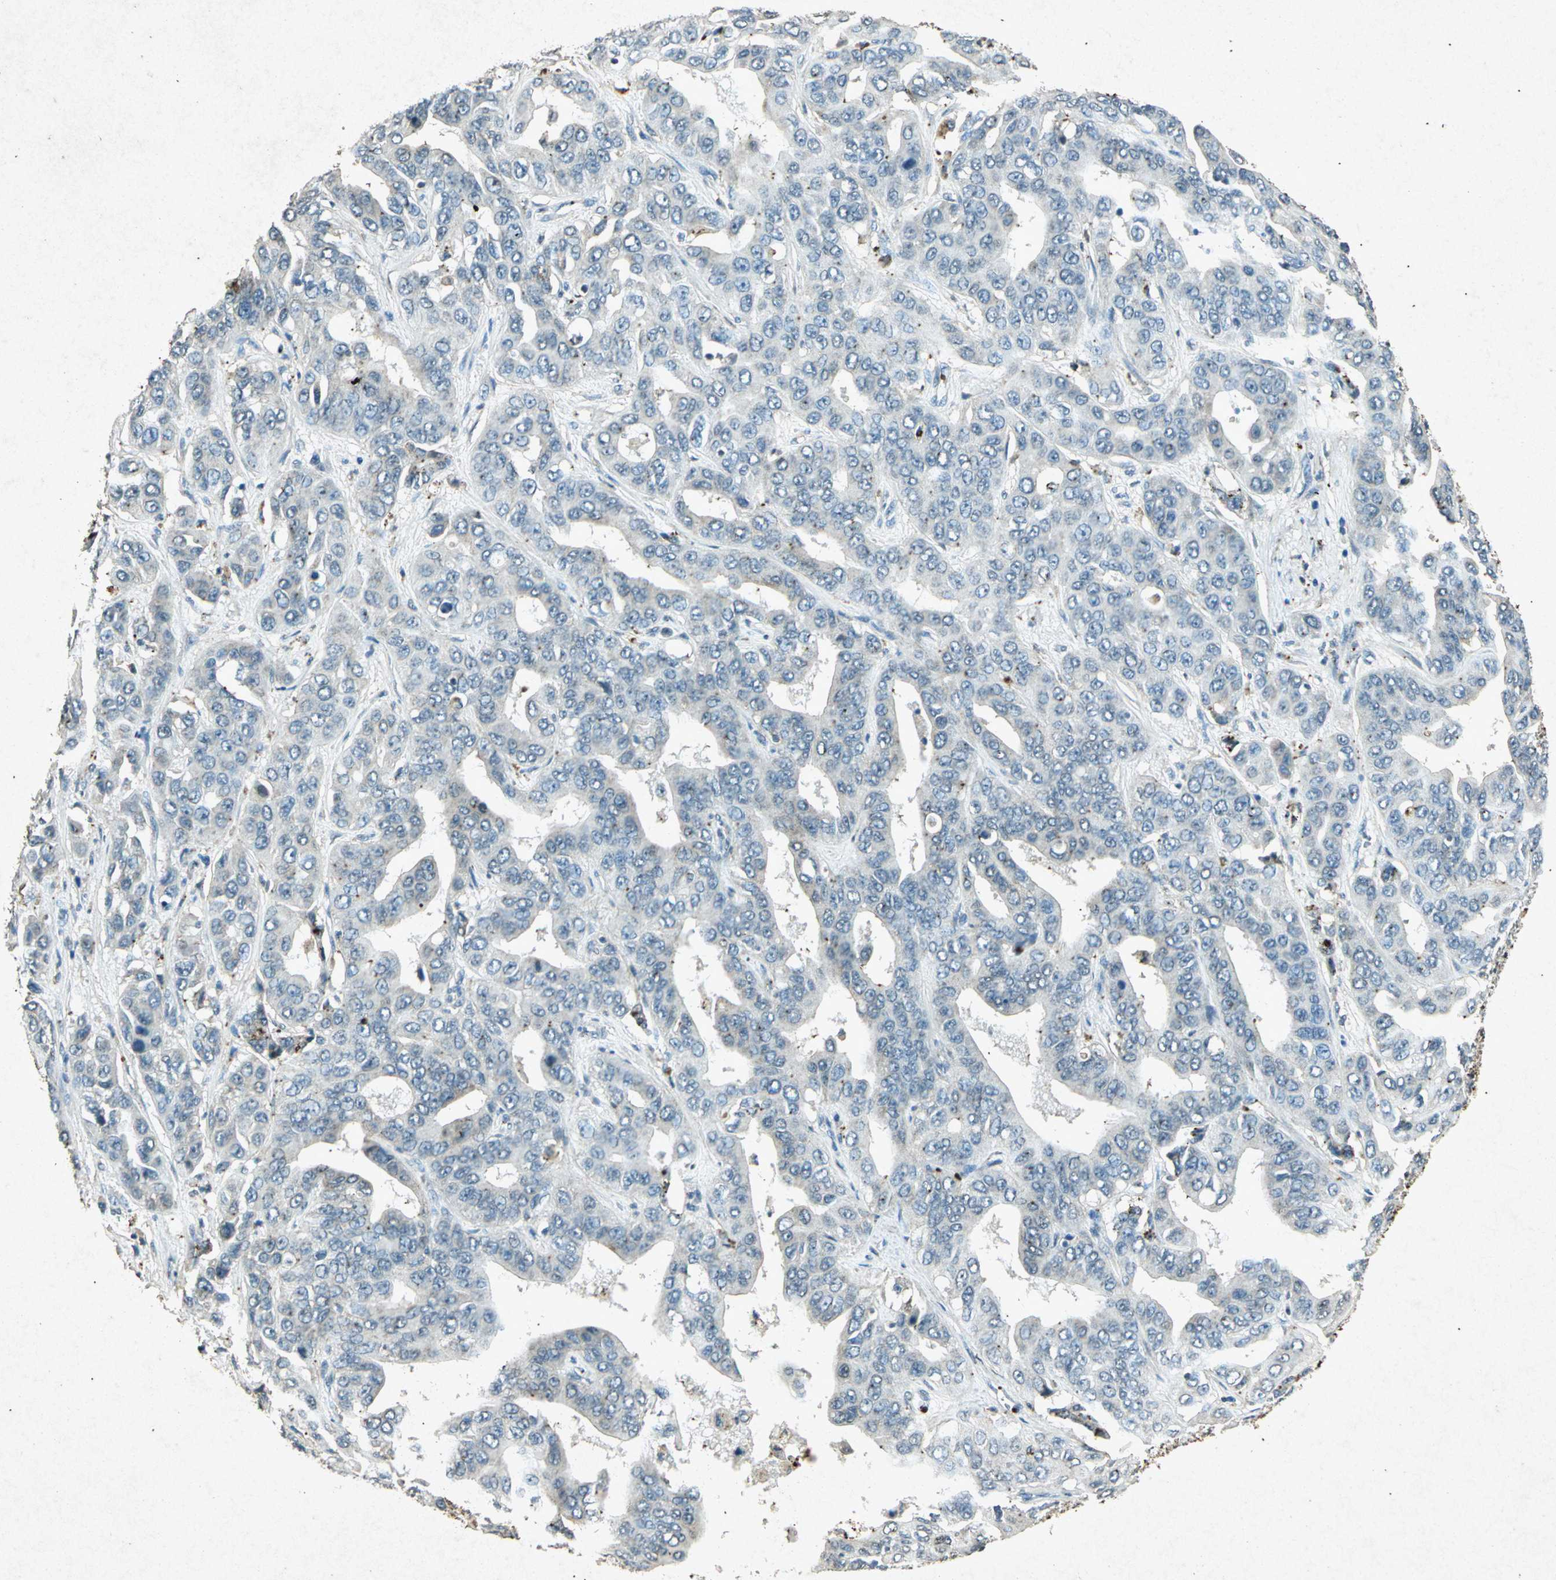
{"staining": {"intensity": "negative", "quantity": "none", "location": "none"}, "tissue": "liver cancer", "cell_type": "Tumor cells", "image_type": "cancer", "snomed": [{"axis": "morphology", "description": "Cholangiocarcinoma"}, {"axis": "topography", "description": "Liver"}], "caption": "High magnification brightfield microscopy of liver cancer (cholangiocarcinoma) stained with DAB (brown) and counterstained with hematoxylin (blue): tumor cells show no significant expression. The staining is performed using DAB (3,3'-diaminobenzidine) brown chromogen with nuclei counter-stained in using hematoxylin.", "gene": "PSEN1", "patient": {"sex": "female", "age": 52}}